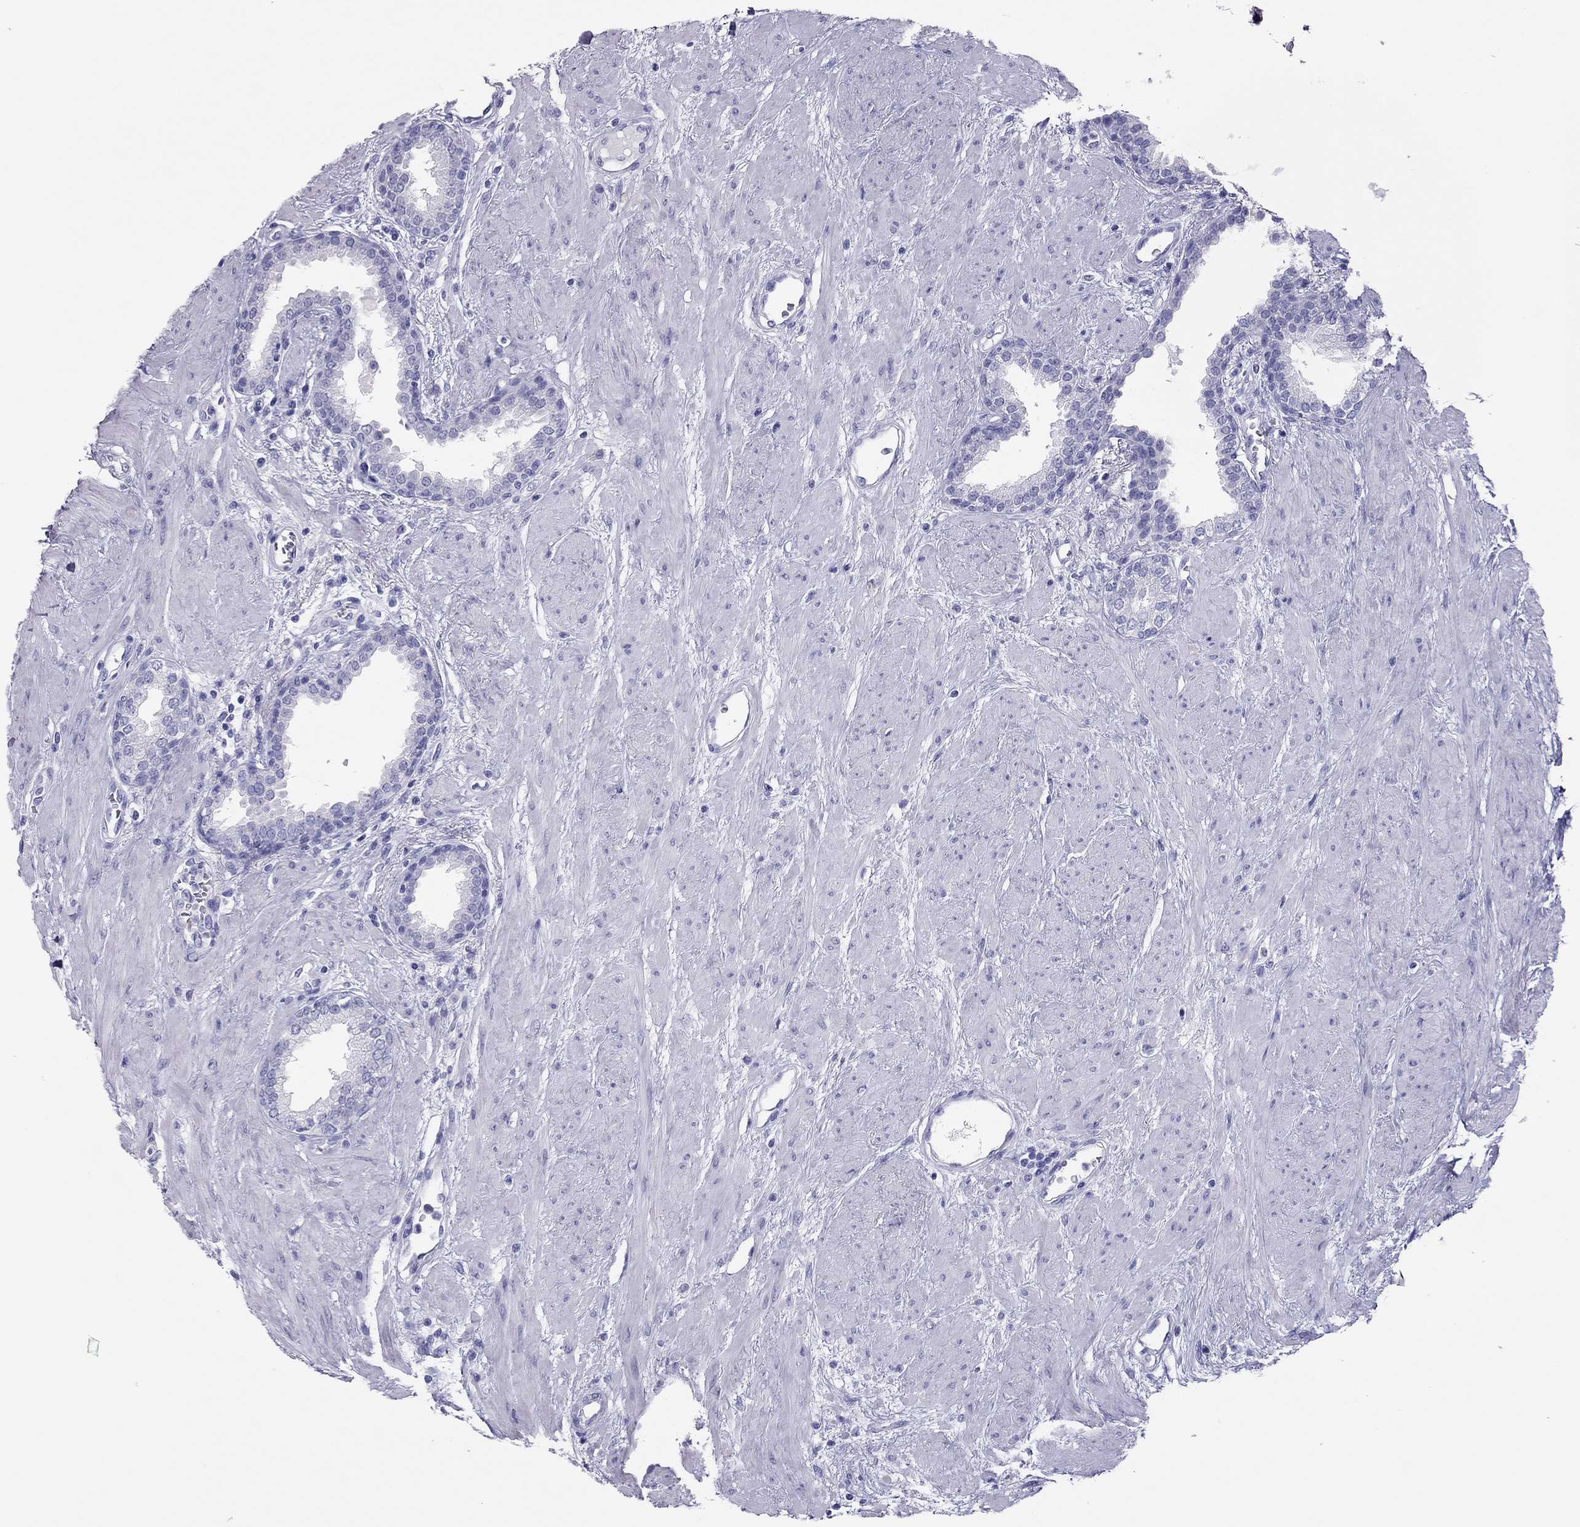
{"staining": {"intensity": "negative", "quantity": "none", "location": "none"}, "tissue": "prostate", "cell_type": "Glandular cells", "image_type": "normal", "snomed": [{"axis": "morphology", "description": "Normal tissue, NOS"}, {"axis": "topography", "description": "Prostate"}], "caption": "DAB (3,3'-diaminobenzidine) immunohistochemical staining of unremarkable prostate exhibits no significant positivity in glandular cells.", "gene": "TSHB", "patient": {"sex": "male", "age": 51}}